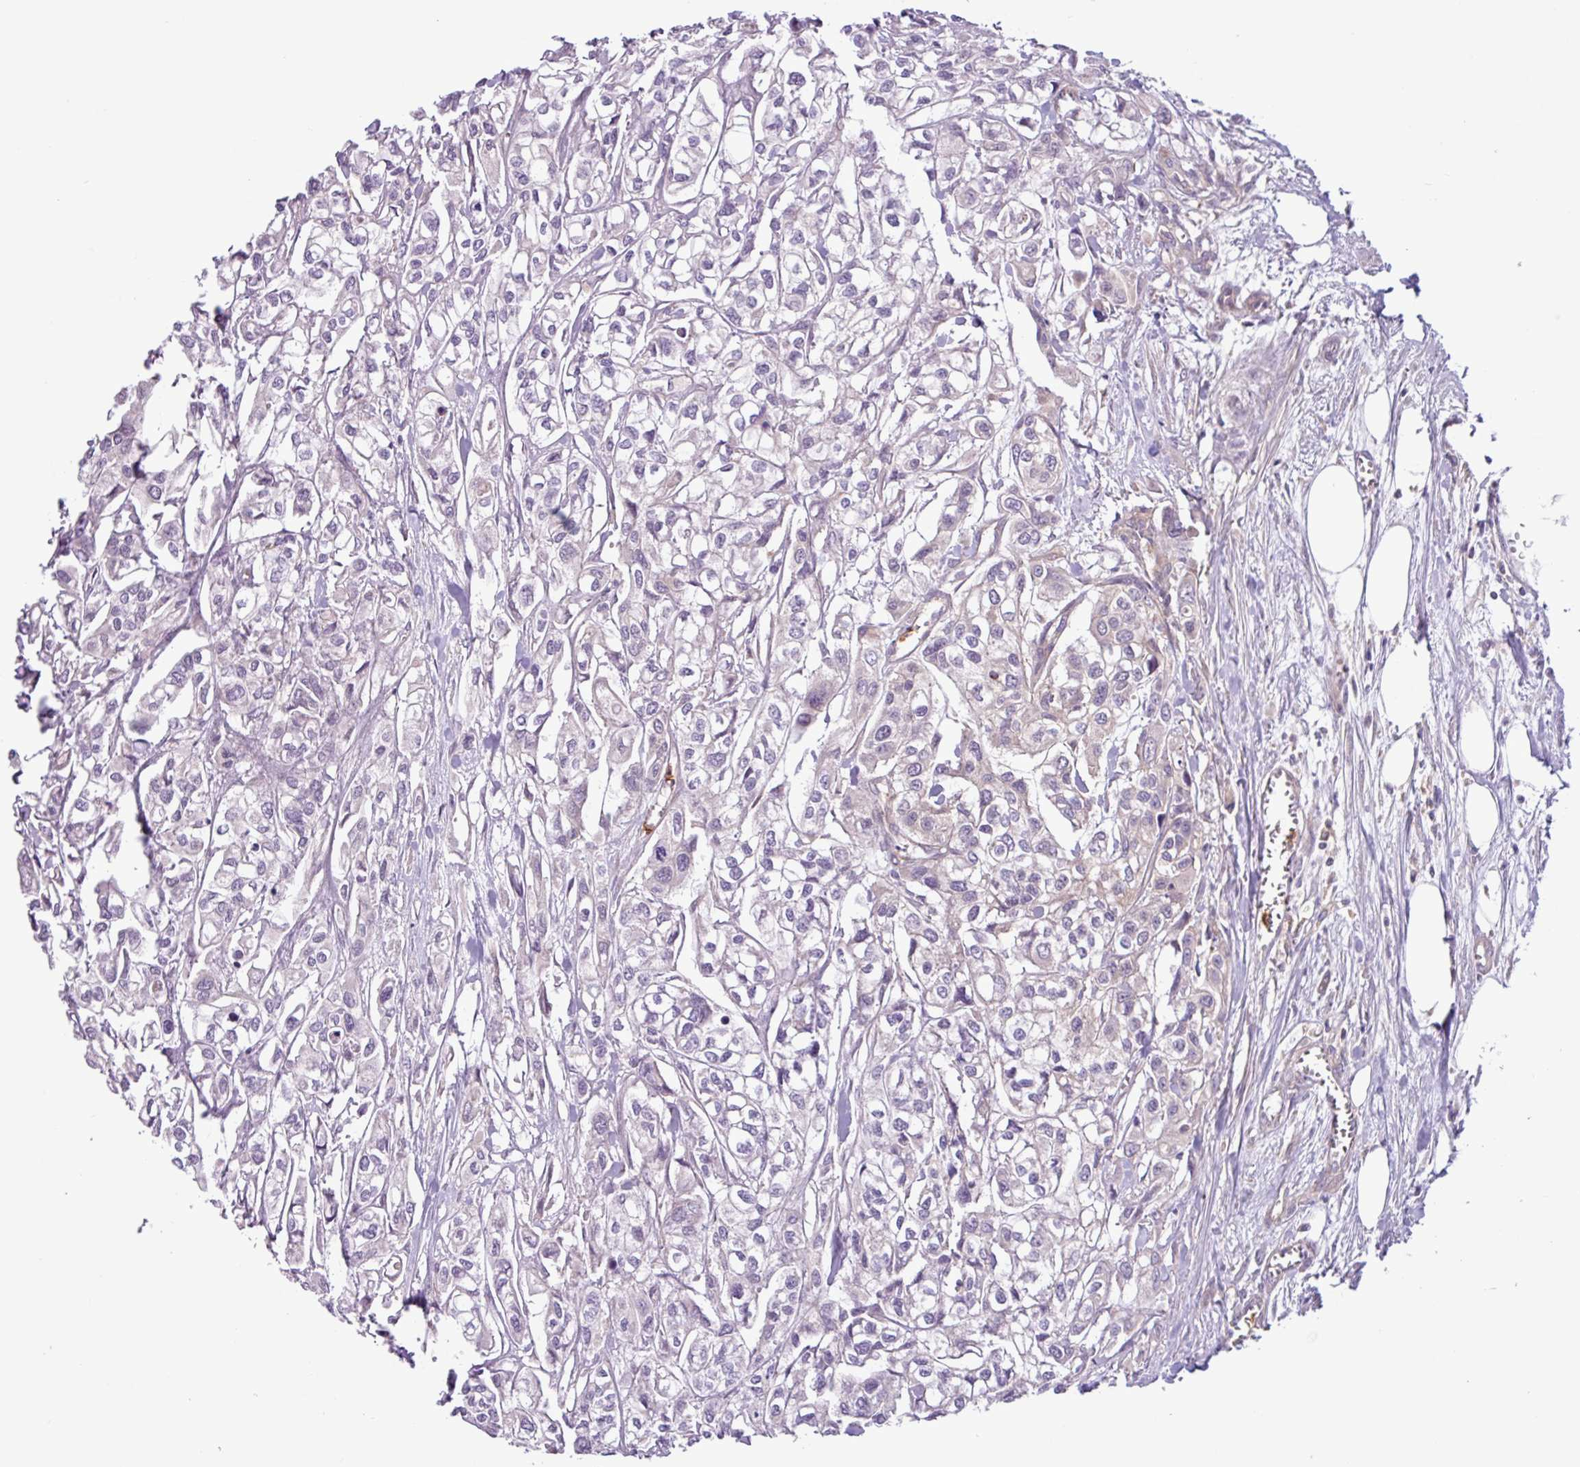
{"staining": {"intensity": "negative", "quantity": "none", "location": "none"}, "tissue": "urothelial cancer", "cell_type": "Tumor cells", "image_type": "cancer", "snomed": [{"axis": "morphology", "description": "Urothelial carcinoma, High grade"}, {"axis": "topography", "description": "Urinary bladder"}], "caption": "High-grade urothelial carcinoma stained for a protein using immunohistochemistry demonstrates no expression tumor cells.", "gene": "ACTR3", "patient": {"sex": "male", "age": 67}}